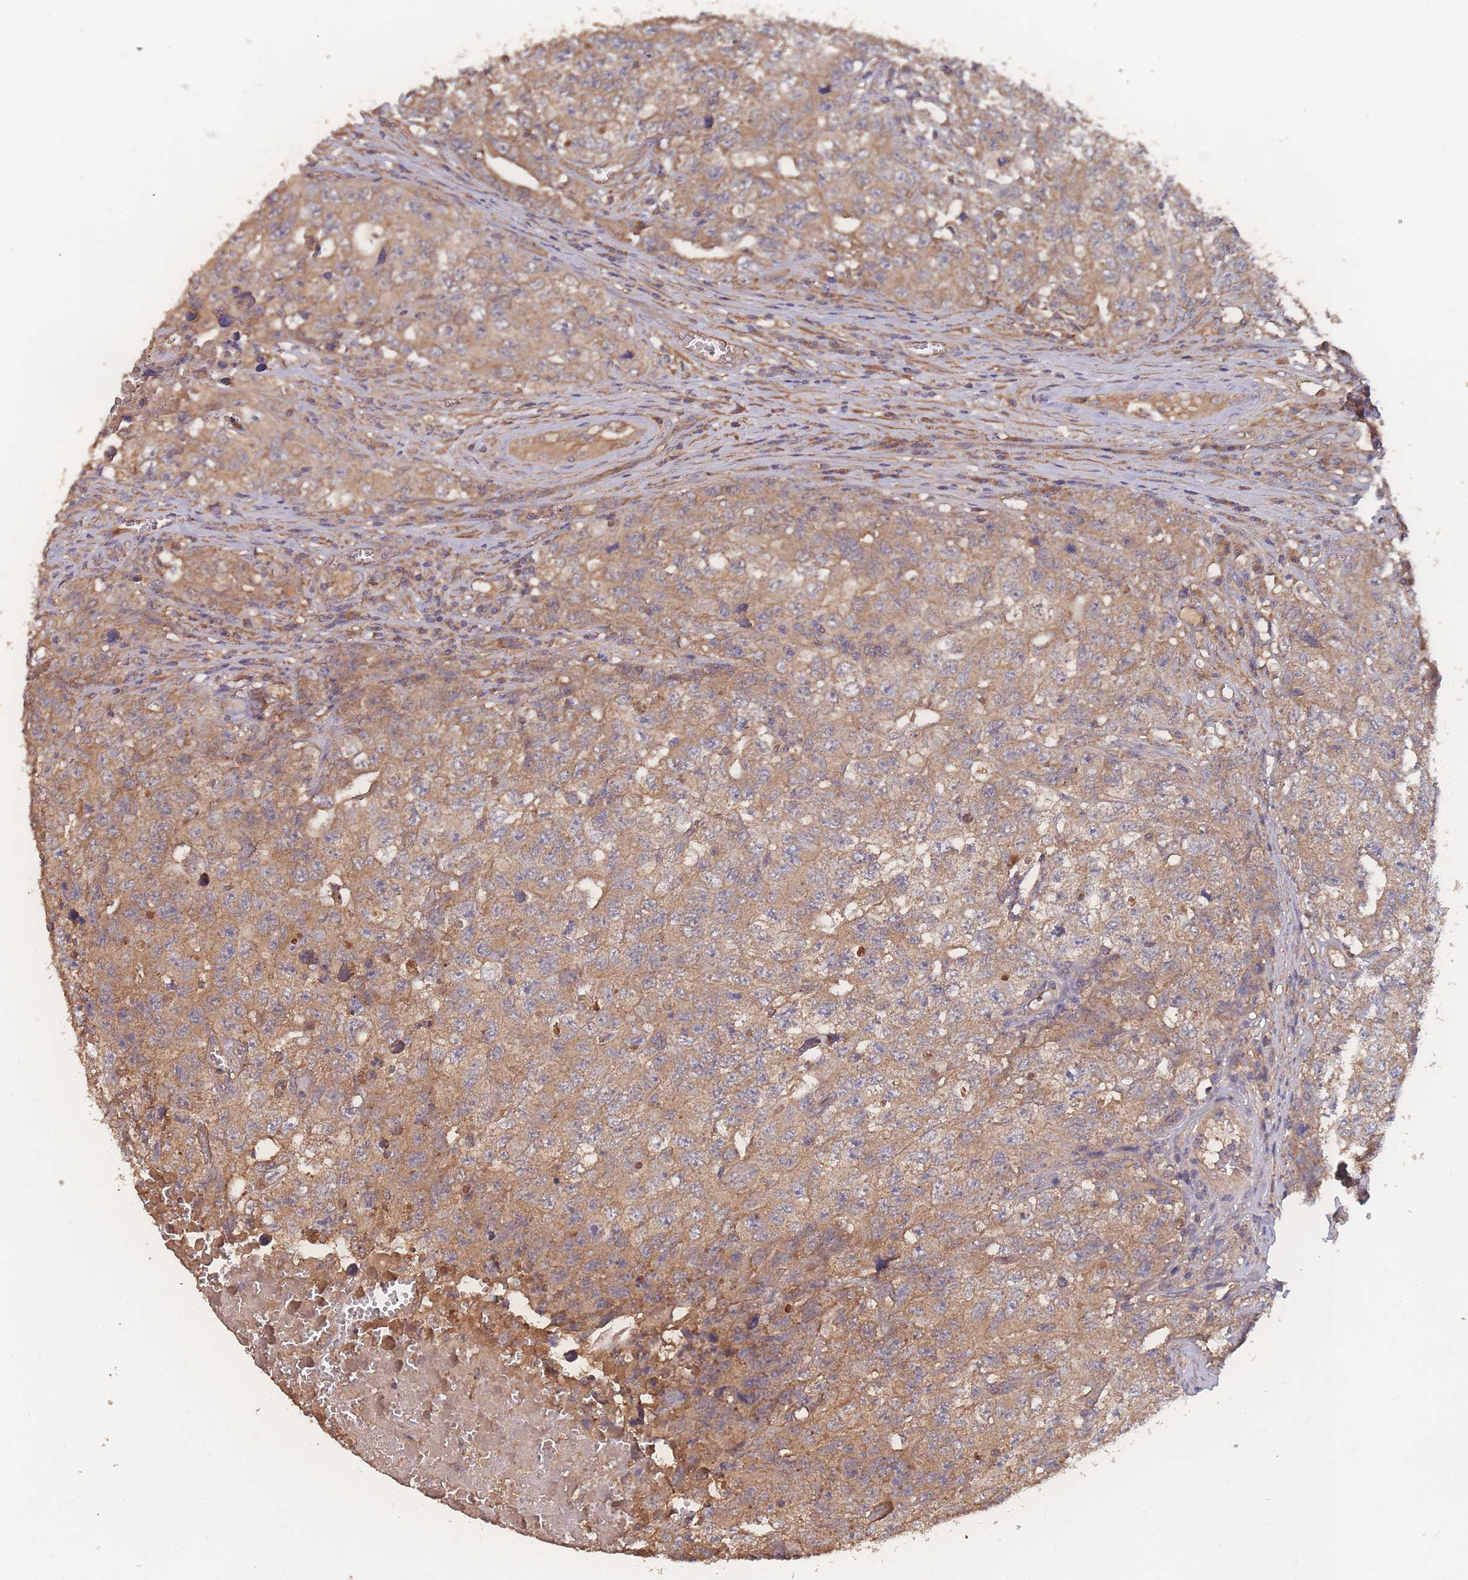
{"staining": {"intensity": "moderate", "quantity": ">75%", "location": "cytoplasmic/membranous"}, "tissue": "testis cancer", "cell_type": "Tumor cells", "image_type": "cancer", "snomed": [{"axis": "morphology", "description": "Carcinoma, Embryonal, NOS"}, {"axis": "topography", "description": "Testis"}], "caption": "A high-resolution photomicrograph shows immunohistochemistry staining of embryonal carcinoma (testis), which shows moderate cytoplasmic/membranous positivity in about >75% of tumor cells.", "gene": "ATXN10", "patient": {"sex": "male", "age": 31}}